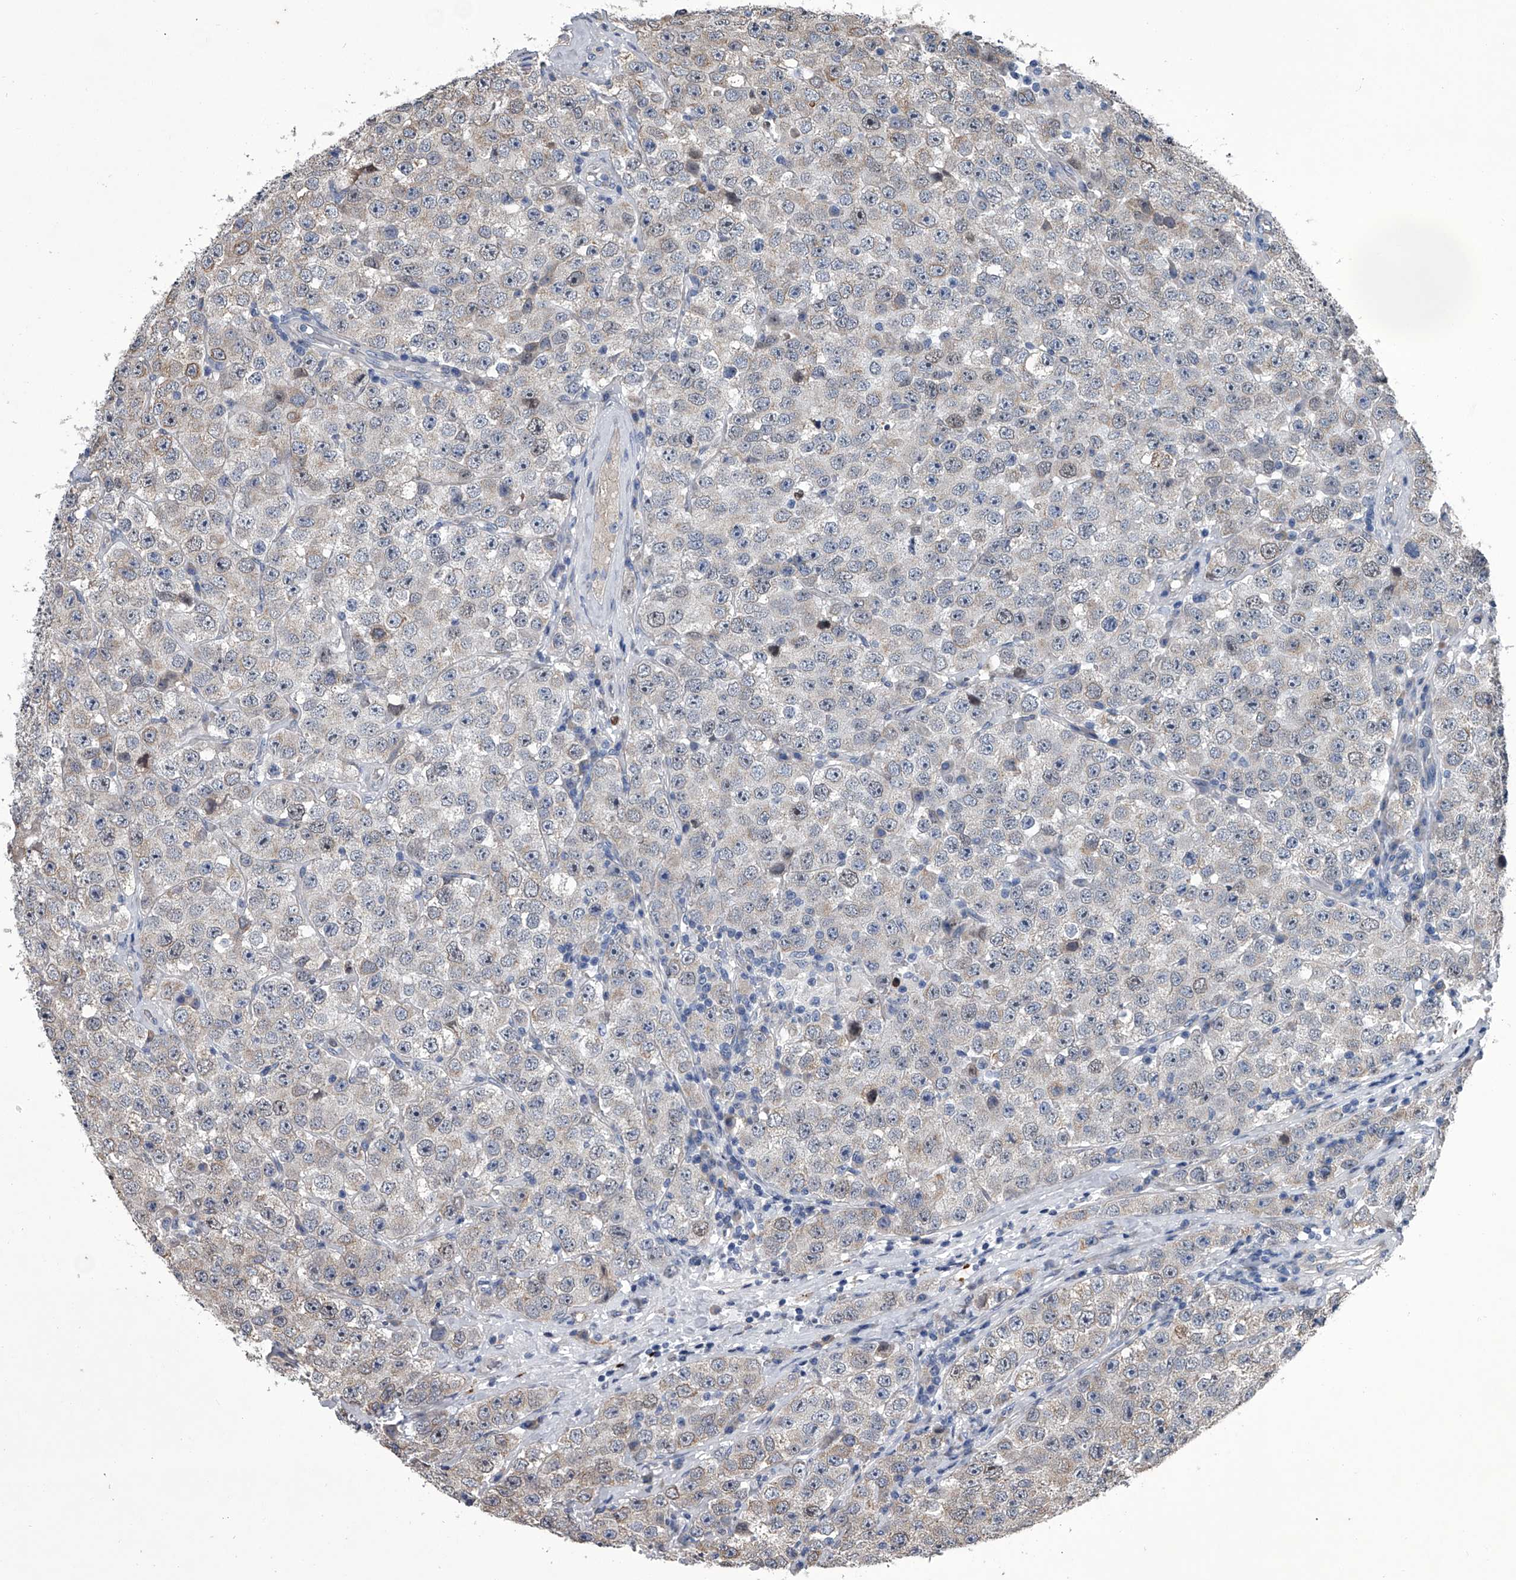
{"staining": {"intensity": "negative", "quantity": "none", "location": "none"}, "tissue": "testis cancer", "cell_type": "Tumor cells", "image_type": "cancer", "snomed": [{"axis": "morphology", "description": "Seminoma, NOS"}, {"axis": "topography", "description": "Testis"}], "caption": "IHC of human testis cancer (seminoma) displays no staining in tumor cells.", "gene": "ABCG1", "patient": {"sex": "male", "age": 28}}